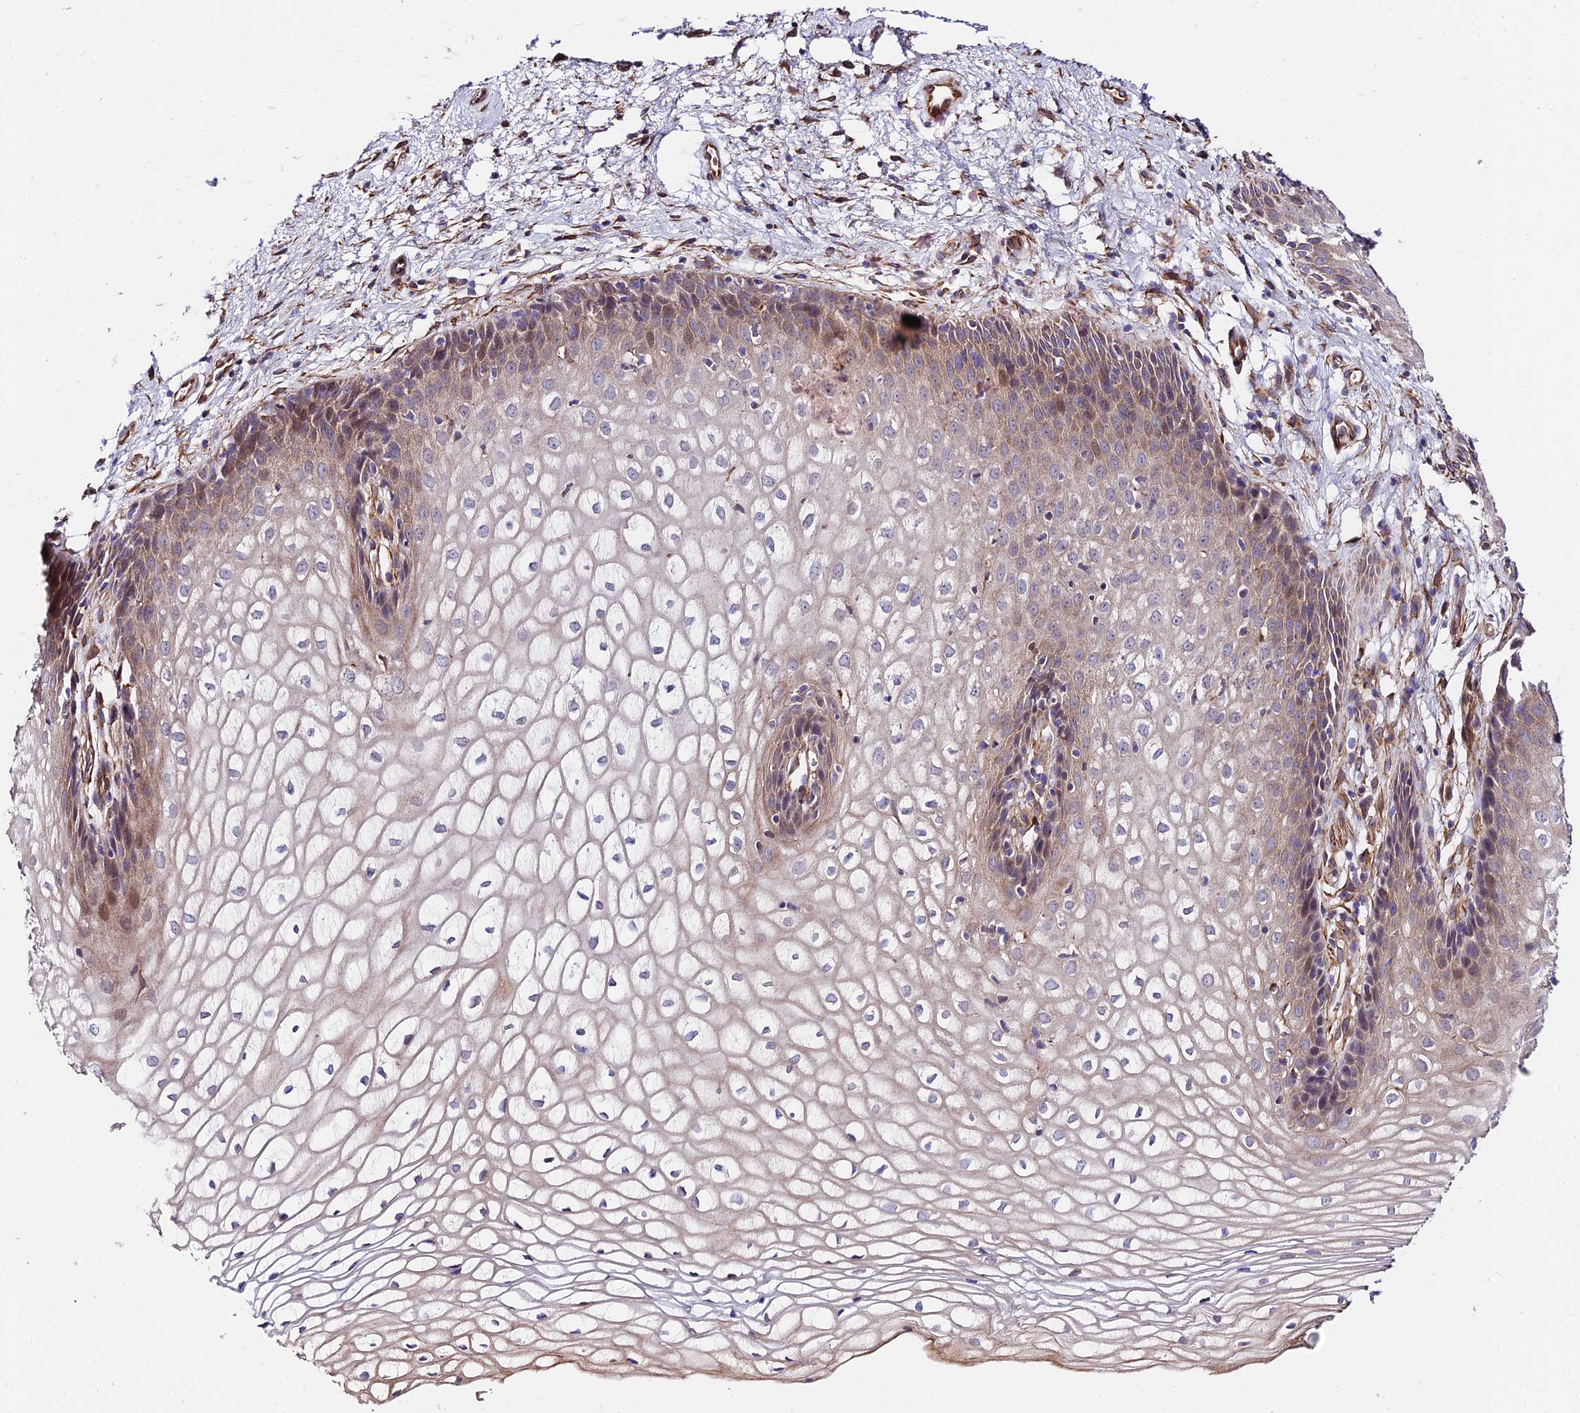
{"staining": {"intensity": "weak", "quantity": "25%-75%", "location": "cytoplasmic/membranous"}, "tissue": "vagina", "cell_type": "Squamous epithelial cells", "image_type": "normal", "snomed": [{"axis": "morphology", "description": "Normal tissue, NOS"}, {"axis": "topography", "description": "Vagina"}], "caption": "DAB immunohistochemical staining of unremarkable human vagina exhibits weak cytoplasmic/membranous protein expression in about 25%-75% of squamous epithelial cells. The protein of interest is stained brown, and the nuclei are stained in blue (DAB (3,3'-diaminobenzidine) IHC with brightfield microscopy, high magnification).", "gene": "EXOC3L4", "patient": {"sex": "female", "age": 34}}